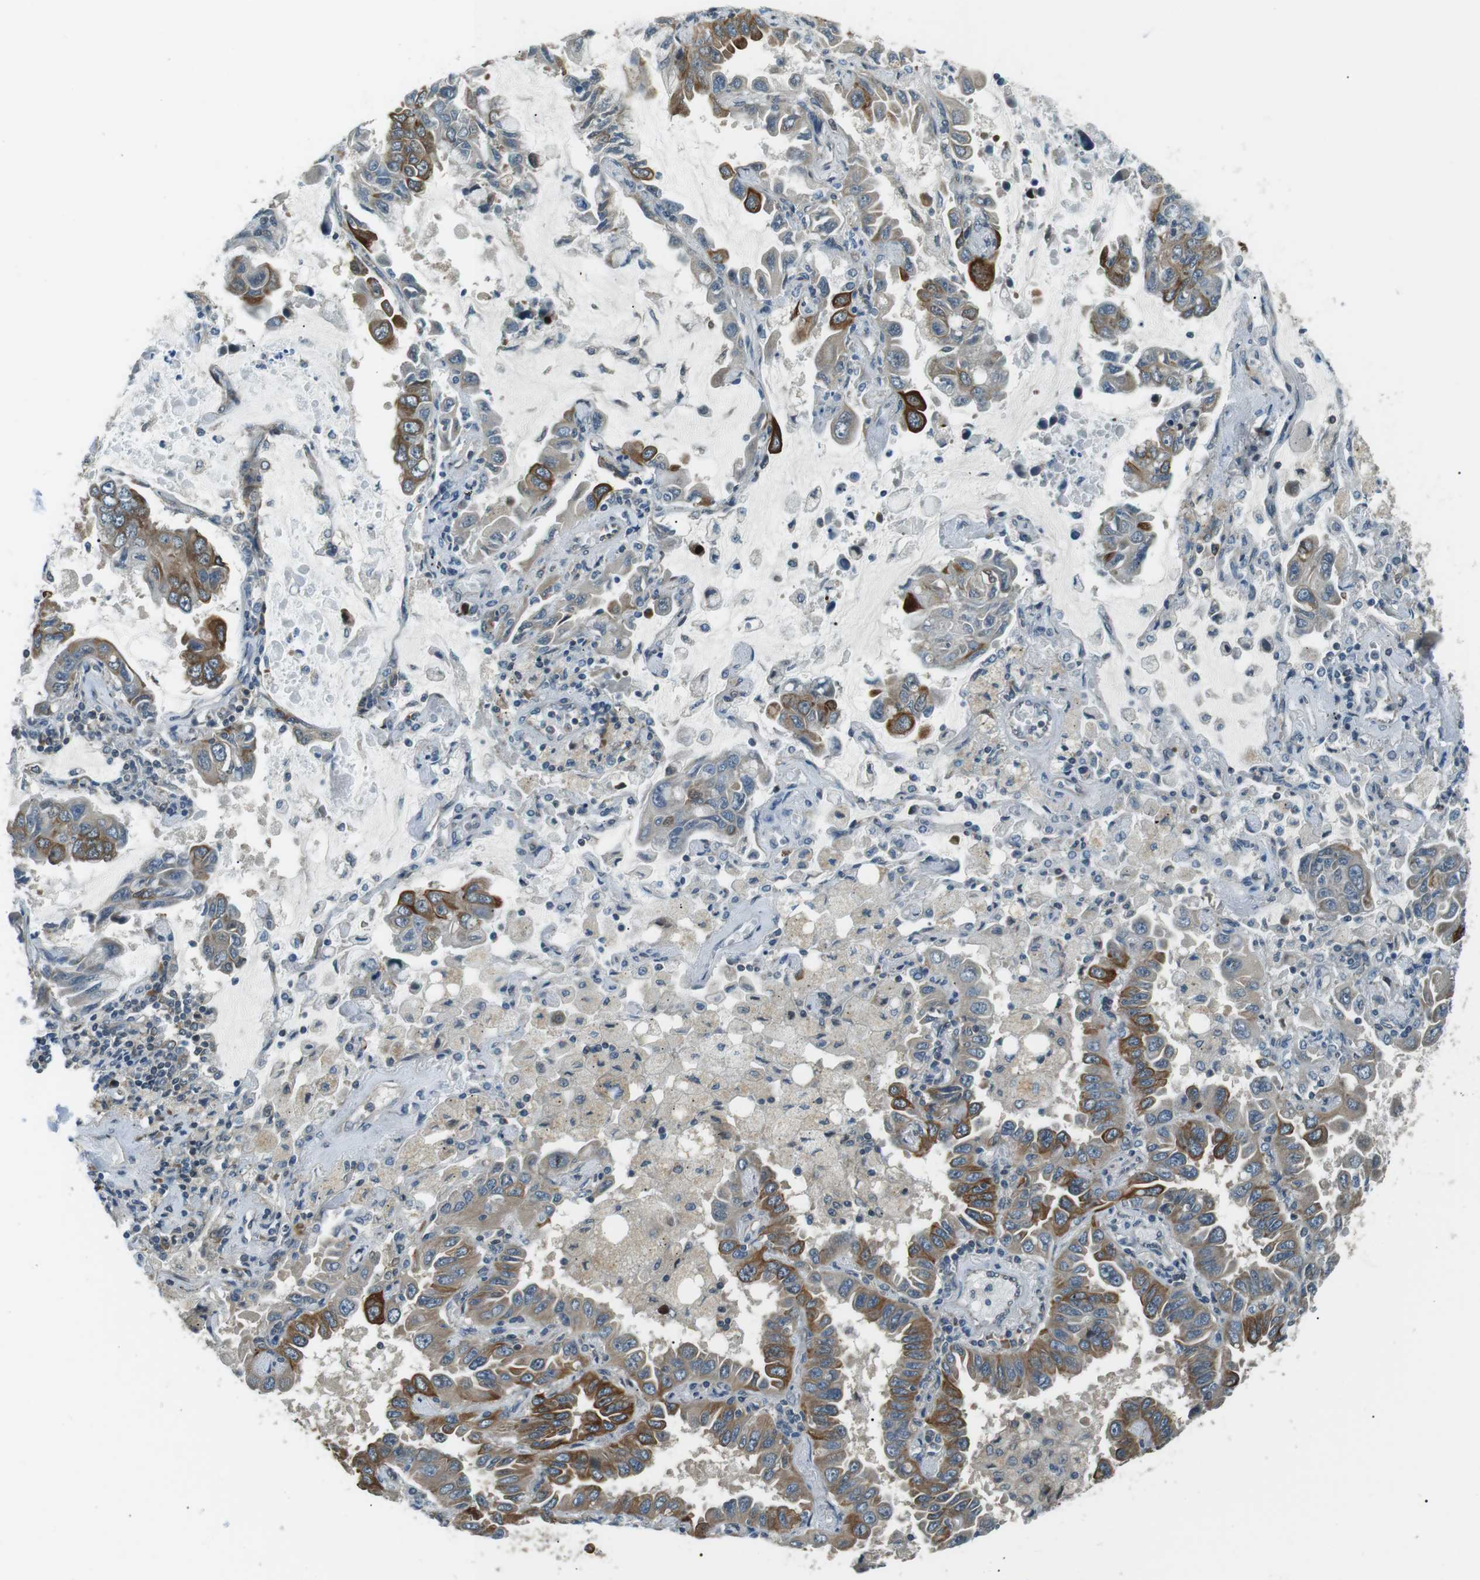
{"staining": {"intensity": "moderate", "quantity": ">75%", "location": "cytoplasmic/membranous"}, "tissue": "lung cancer", "cell_type": "Tumor cells", "image_type": "cancer", "snomed": [{"axis": "morphology", "description": "Adenocarcinoma, NOS"}, {"axis": "topography", "description": "Lung"}], "caption": "Immunohistochemistry (IHC) of lung cancer (adenocarcinoma) demonstrates medium levels of moderate cytoplasmic/membranous positivity in about >75% of tumor cells.", "gene": "TMEM74", "patient": {"sex": "male", "age": 64}}